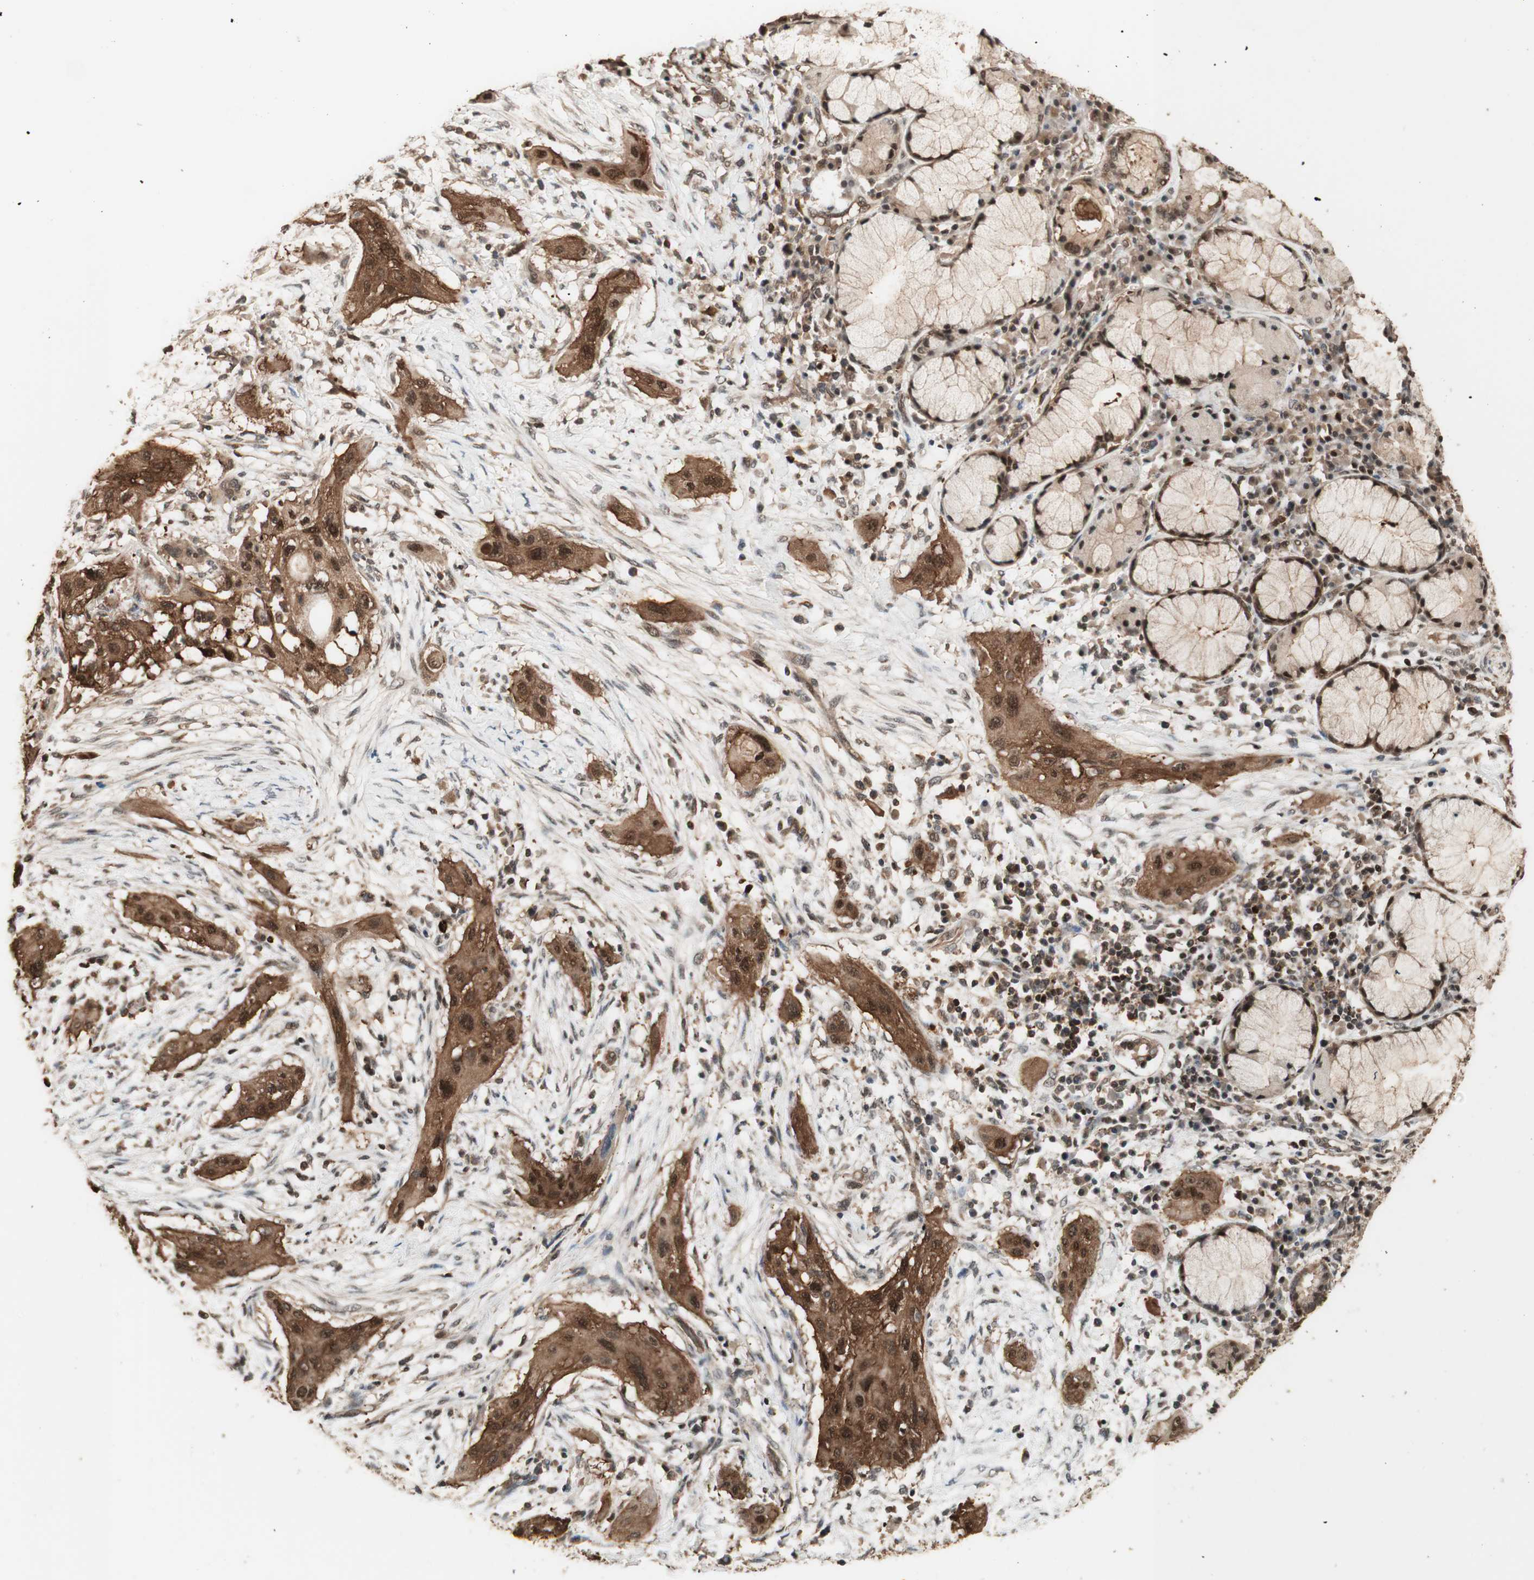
{"staining": {"intensity": "moderate", "quantity": ">75%", "location": "cytoplasmic/membranous,nuclear"}, "tissue": "lung cancer", "cell_type": "Tumor cells", "image_type": "cancer", "snomed": [{"axis": "morphology", "description": "Squamous cell carcinoma, NOS"}, {"axis": "topography", "description": "Lung"}], "caption": "Immunohistochemistry (IHC) photomicrograph of neoplastic tissue: human squamous cell carcinoma (lung) stained using immunohistochemistry (IHC) exhibits medium levels of moderate protein expression localized specifically in the cytoplasmic/membranous and nuclear of tumor cells, appearing as a cytoplasmic/membranous and nuclear brown color.", "gene": "YWHAB", "patient": {"sex": "female", "age": 47}}